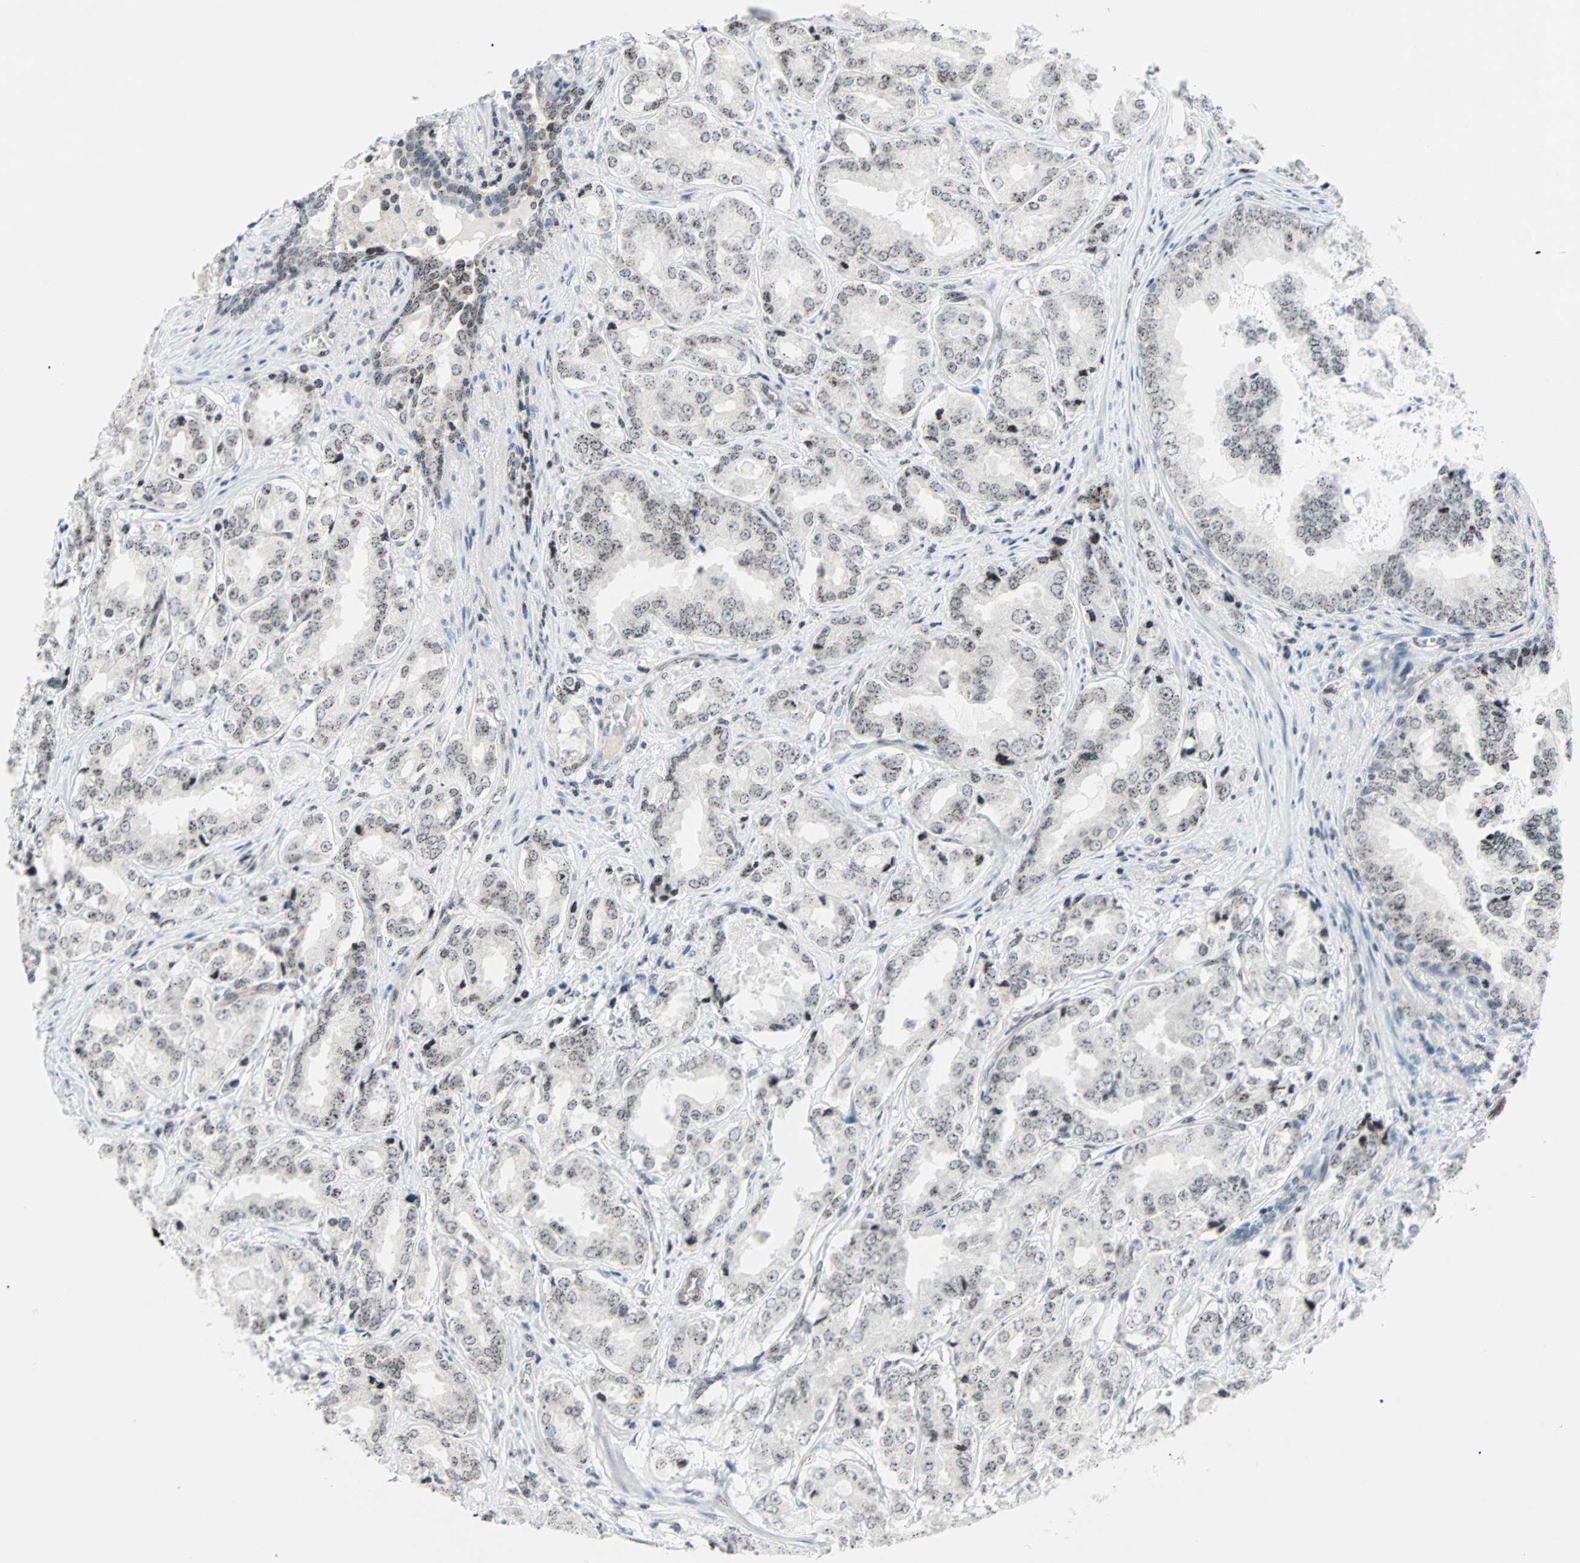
{"staining": {"intensity": "weak", "quantity": ">75%", "location": "nuclear"}, "tissue": "prostate cancer", "cell_type": "Tumor cells", "image_type": "cancer", "snomed": [{"axis": "morphology", "description": "Adenocarcinoma, High grade"}, {"axis": "topography", "description": "Prostate"}], "caption": "Prostate high-grade adenocarcinoma stained for a protein (brown) reveals weak nuclear positive expression in approximately >75% of tumor cells.", "gene": "CENPA", "patient": {"sex": "male", "age": 73}}